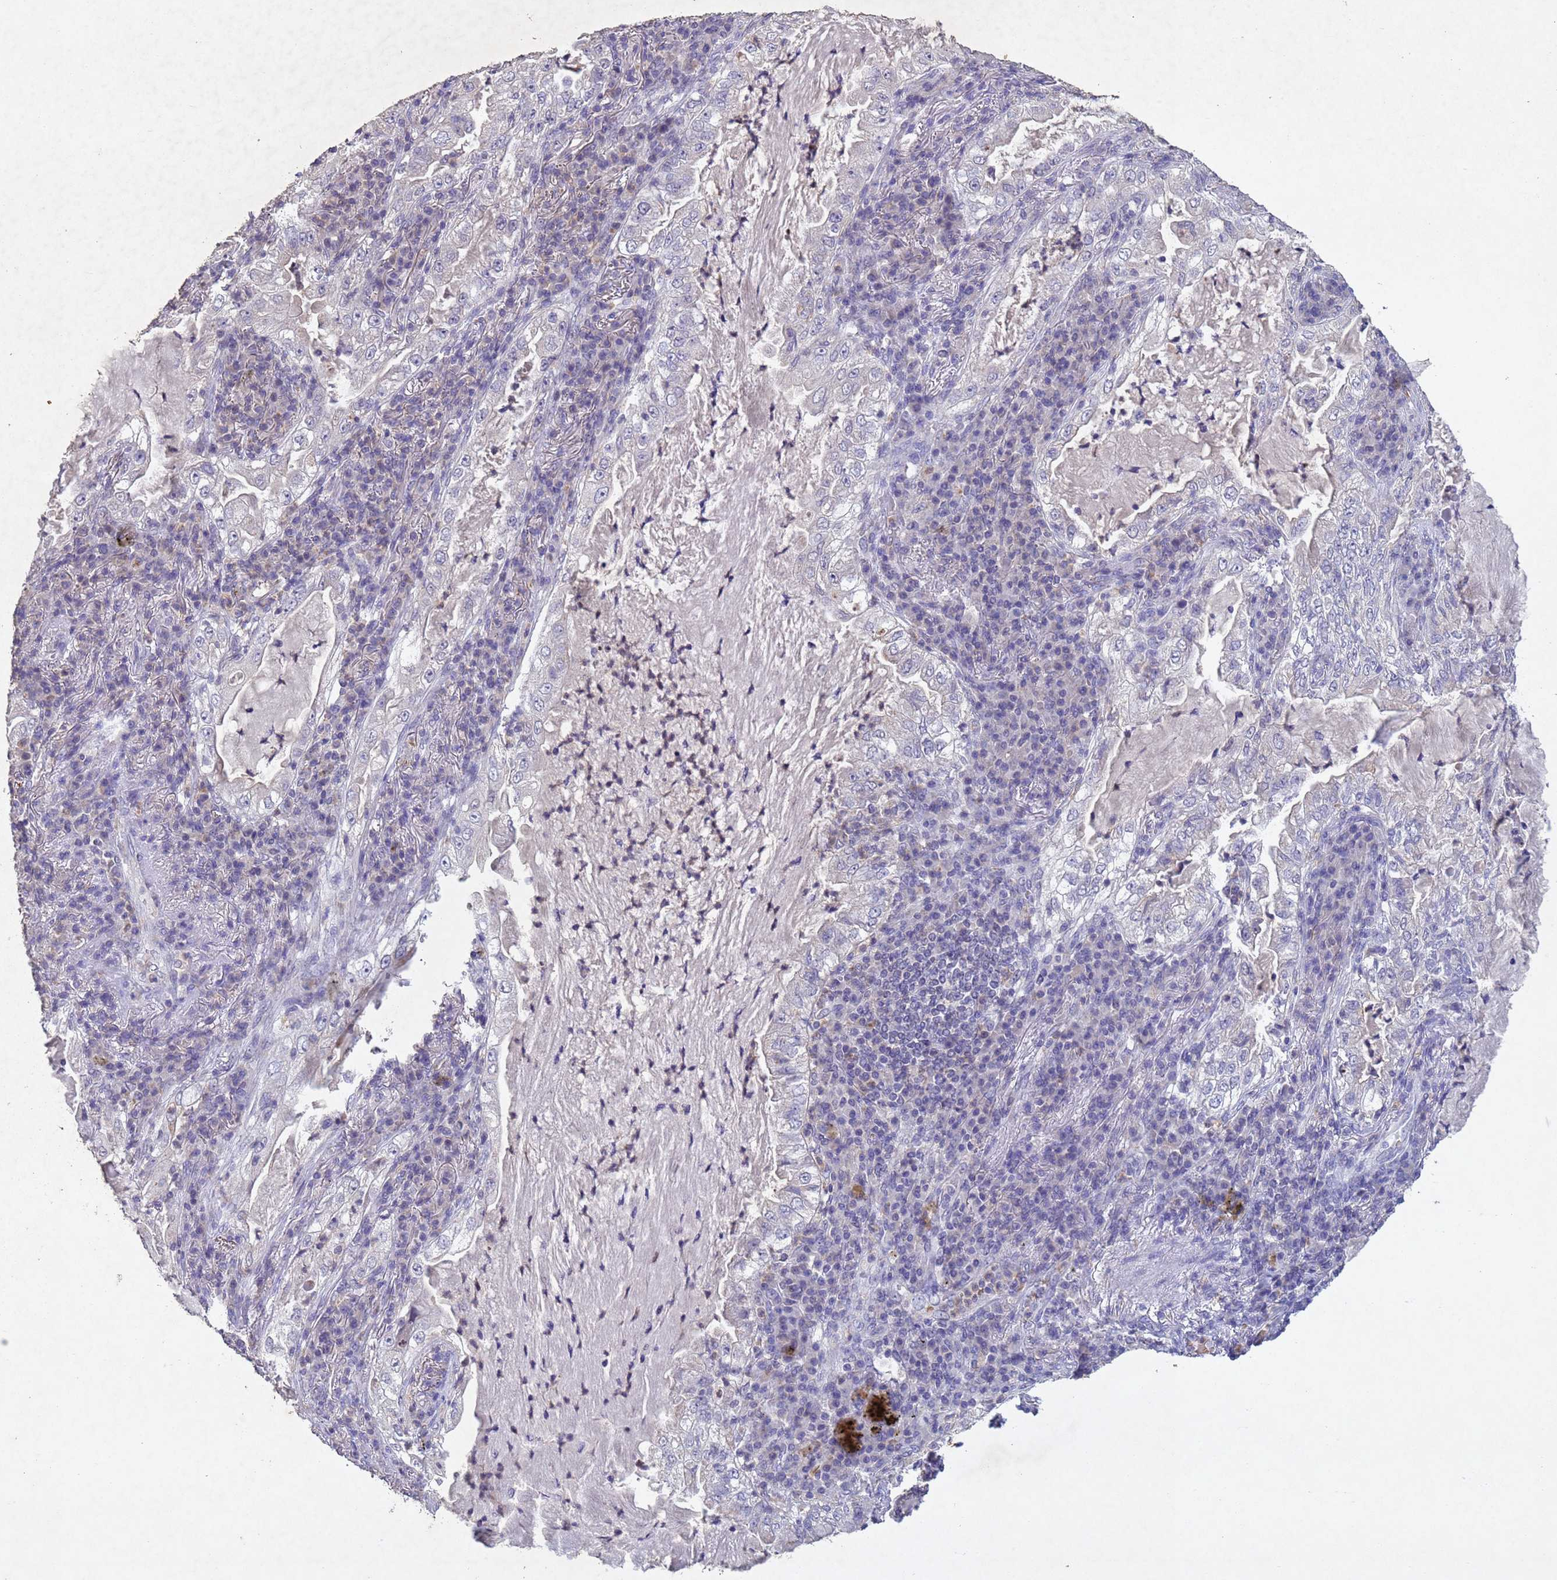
{"staining": {"intensity": "negative", "quantity": "none", "location": "none"}, "tissue": "lung cancer", "cell_type": "Tumor cells", "image_type": "cancer", "snomed": [{"axis": "morphology", "description": "Adenocarcinoma, NOS"}, {"axis": "topography", "description": "Lung"}], "caption": "This is an immunohistochemistry photomicrograph of lung cancer. There is no positivity in tumor cells.", "gene": "NLRP11", "patient": {"sex": "female", "age": 73}}